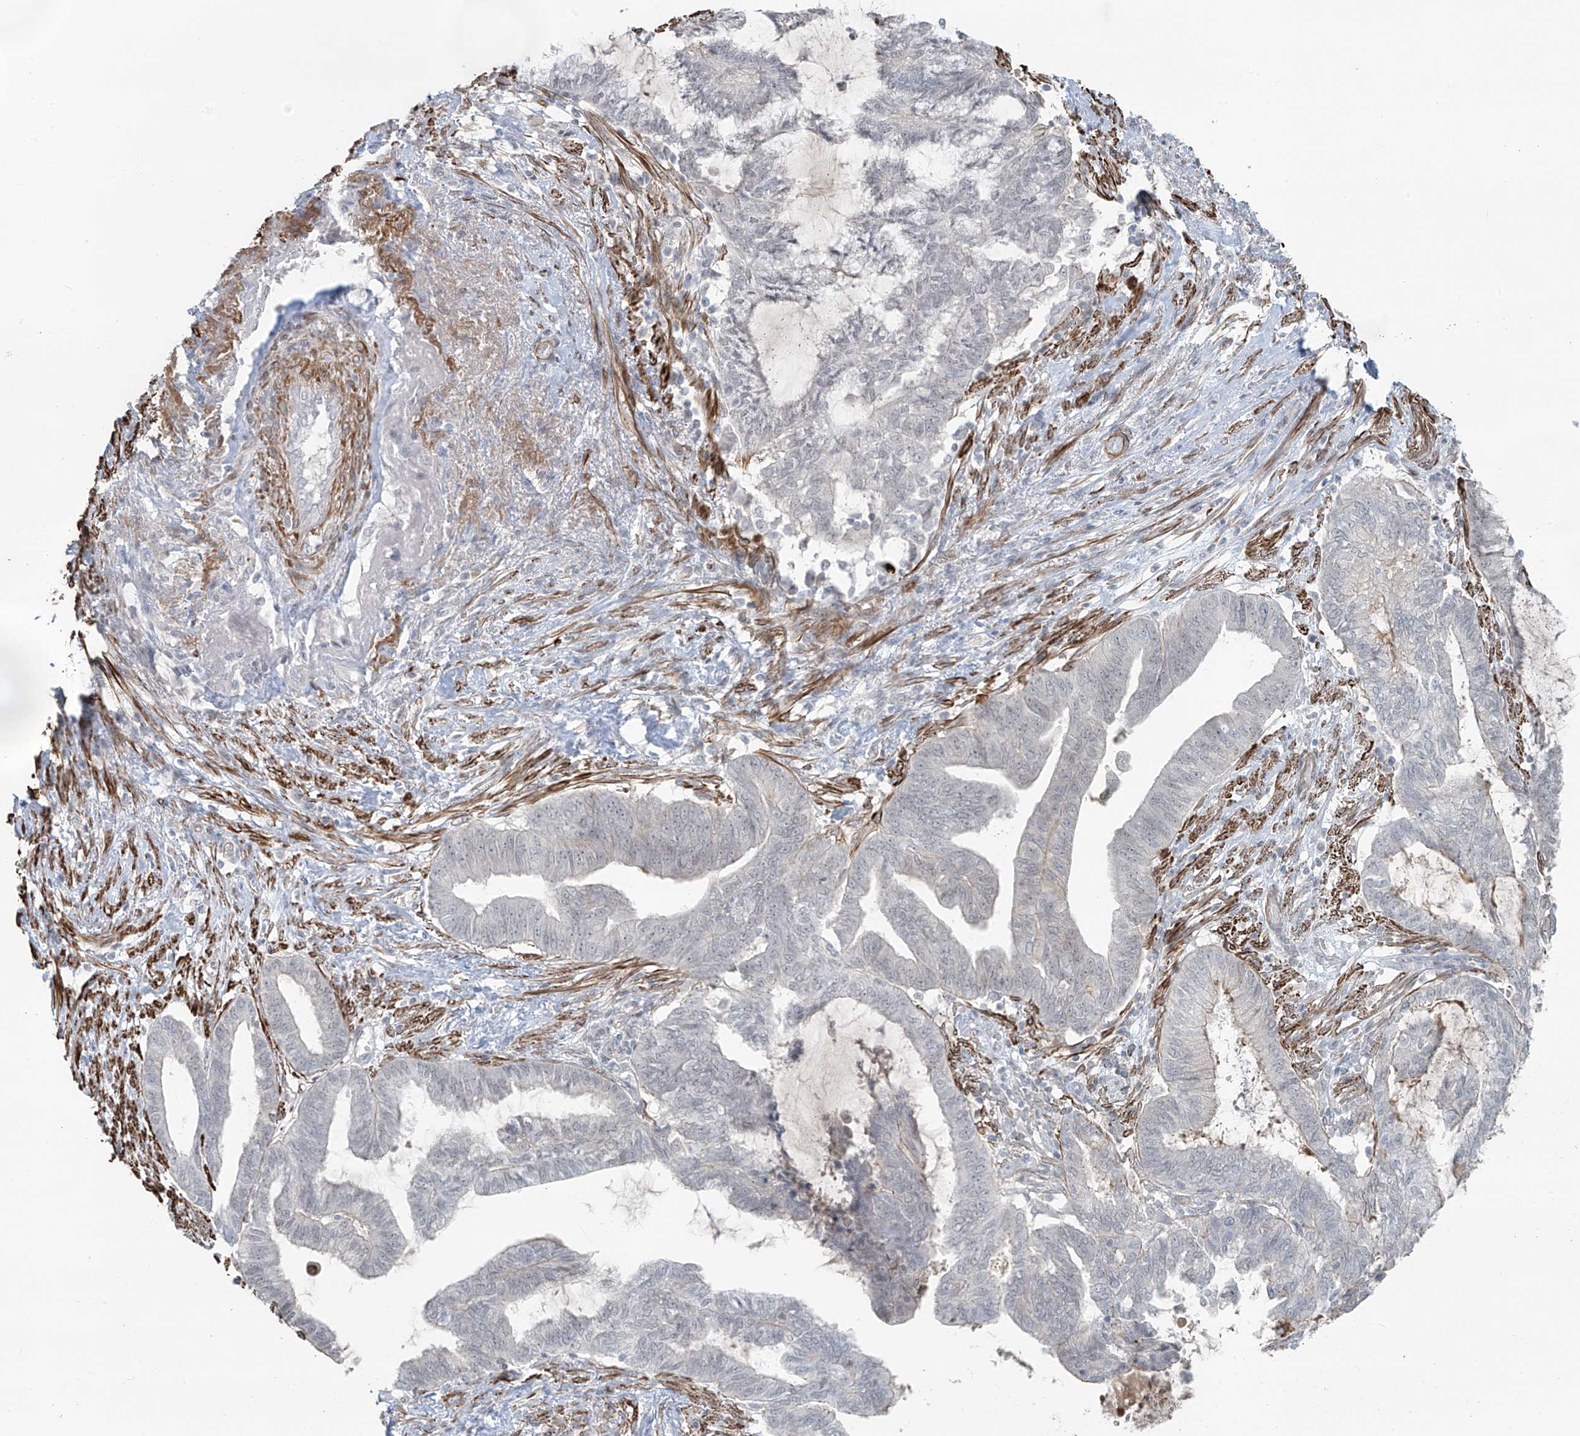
{"staining": {"intensity": "negative", "quantity": "none", "location": "none"}, "tissue": "endometrial cancer", "cell_type": "Tumor cells", "image_type": "cancer", "snomed": [{"axis": "morphology", "description": "Adenocarcinoma, NOS"}, {"axis": "topography", "description": "Endometrium"}], "caption": "Immunohistochemical staining of human adenocarcinoma (endometrial) exhibits no significant positivity in tumor cells.", "gene": "RASGEF1A", "patient": {"sex": "female", "age": 86}}